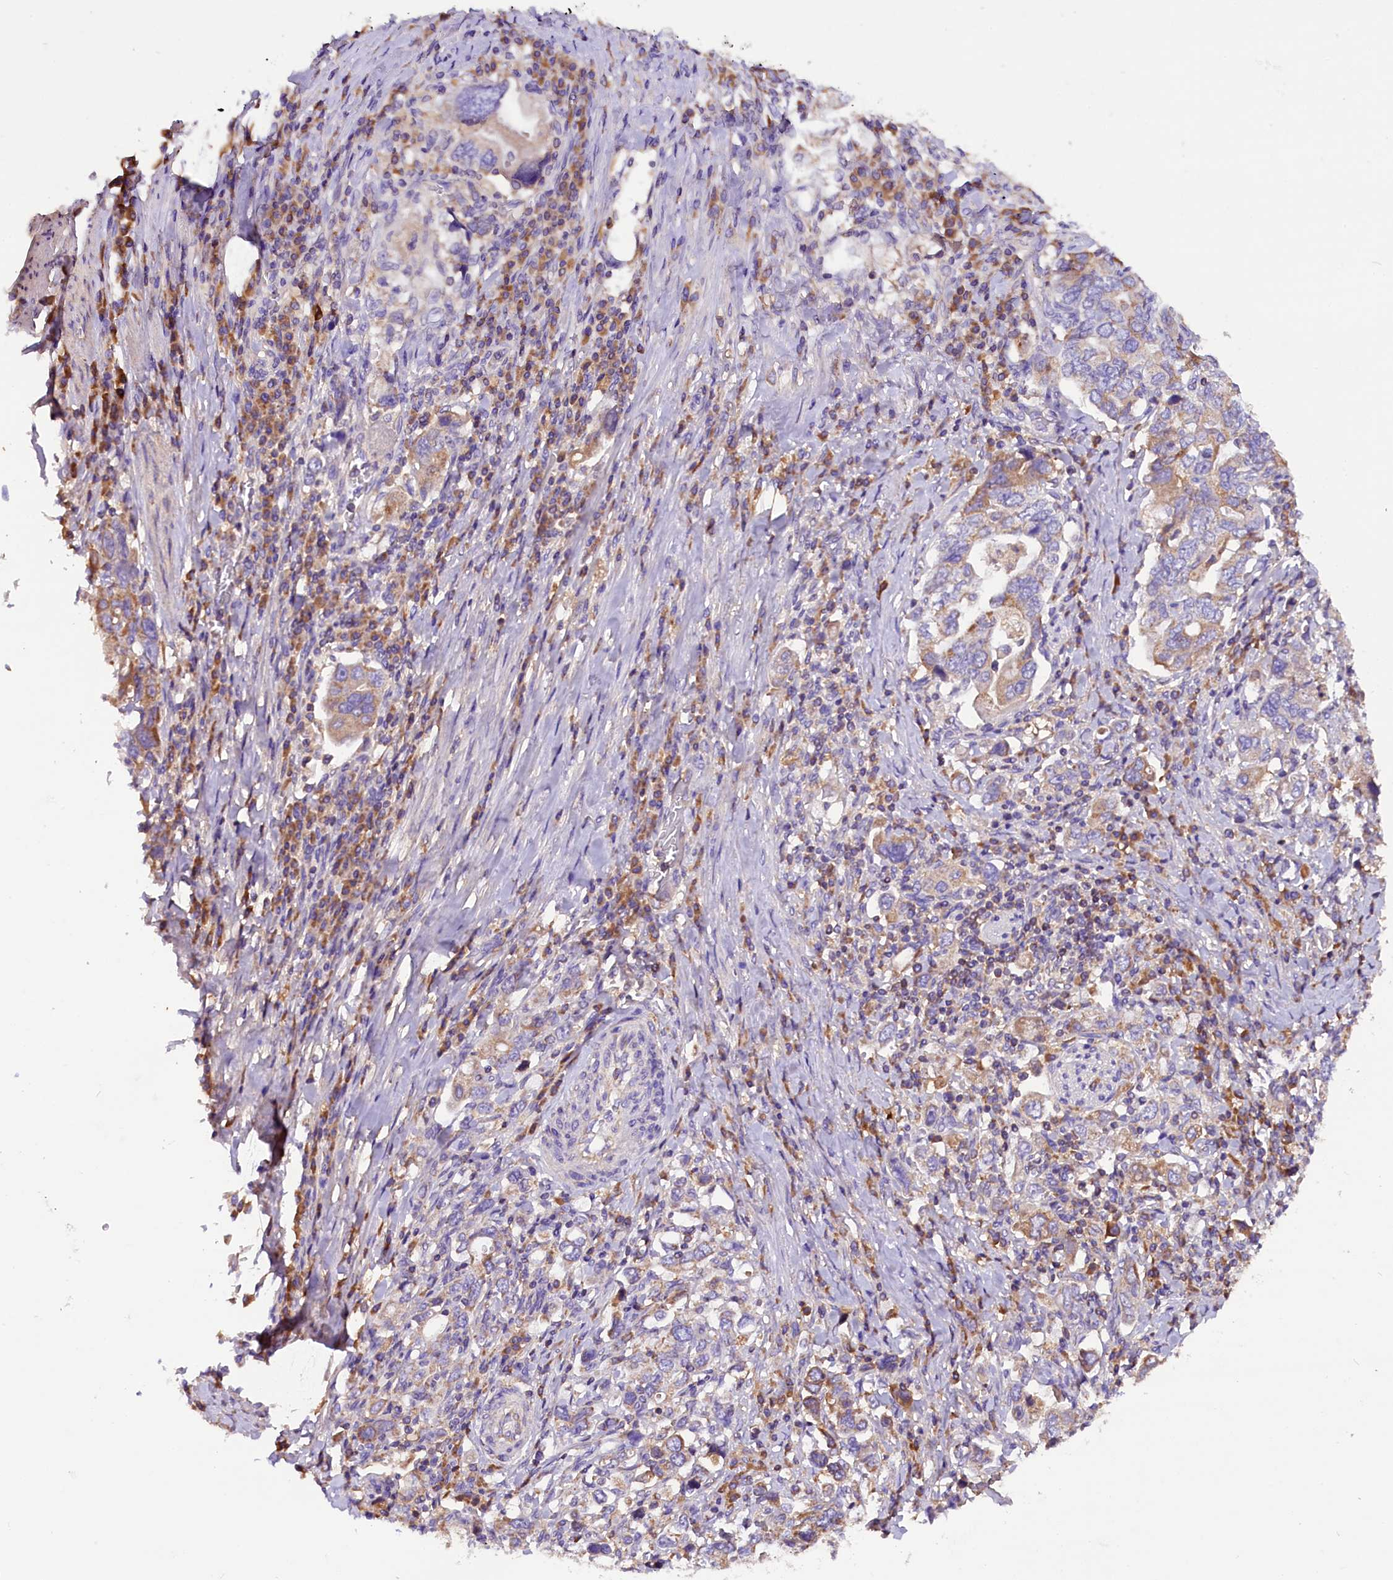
{"staining": {"intensity": "weak", "quantity": ">75%", "location": "cytoplasmic/membranous"}, "tissue": "stomach cancer", "cell_type": "Tumor cells", "image_type": "cancer", "snomed": [{"axis": "morphology", "description": "Adenocarcinoma, NOS"}, {"axis": "topography", "description": "Stomach, upper"}, {"axis": "topography", "description": "Stomach"}], "caption": "There is low levels of weak cytoplasmic/membranous positivity in tumor cells of adenocarcinoma (stomach), as demonstrated by immunohistochemical staining (brown color).", "gene": "SIX5", "patient": {"sex": "male", "age": 62}}